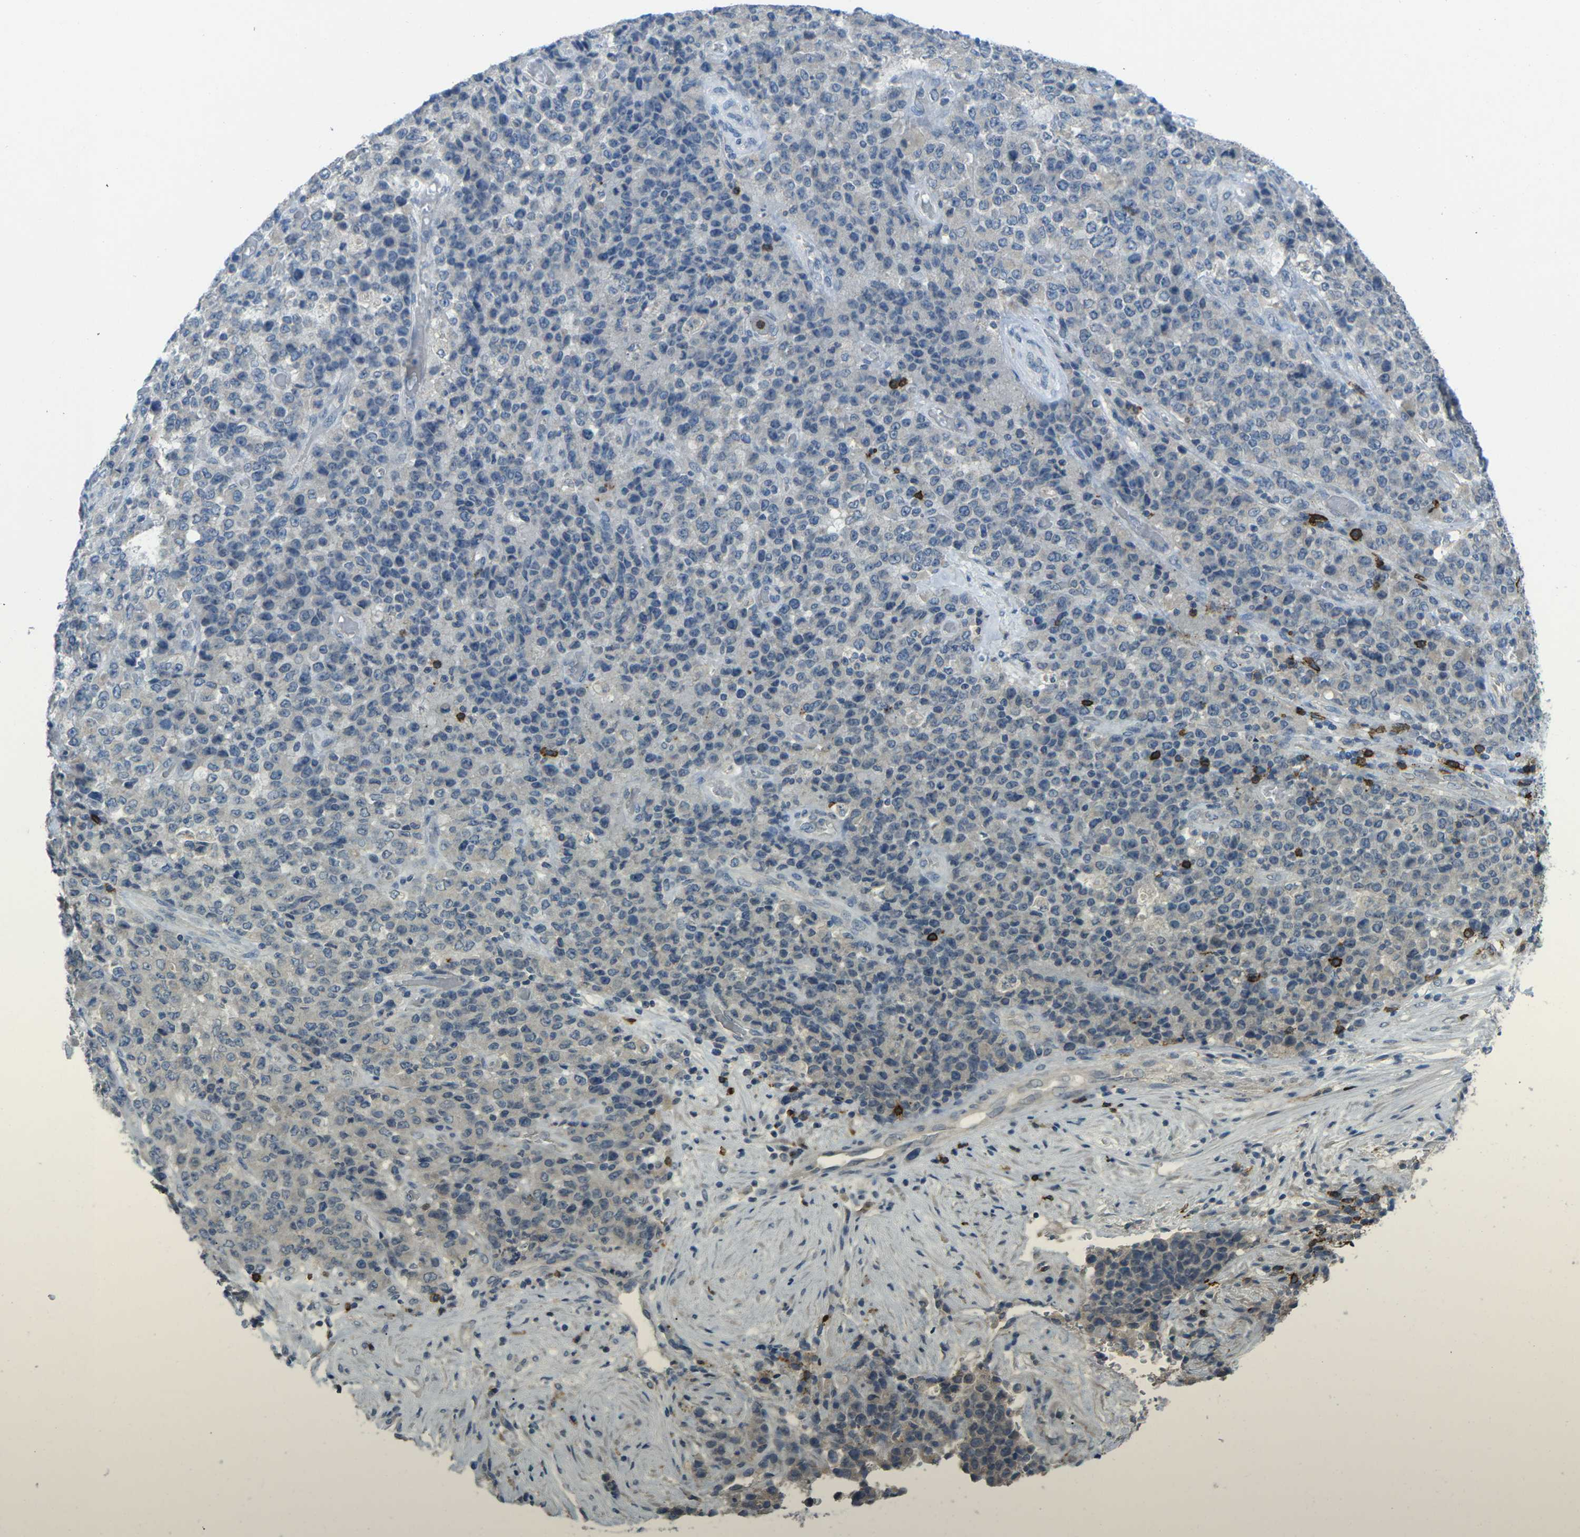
{"staining": {"intensity": "negative", "quantity": "none", "location": "none"}, "tissue": "stomach cancer", "cell_type": "Tumor cells", "image_type": "cancer", "snomed": [{"axis": "morphology", "description": "Adenocarcinoma, NOS"}, {"axis": "topography", "description": "Stomach"}], "caption": "Immunohistochemistry of stomach cancer (adenocarcinoma) demonstrates no expression in tumor cells. The staining was performed using DAB to visualize the protein expression in brown, while the nuclei were stained in blue with hematoxylin (Magnification: 20x).", "gene": "CD19", "patient": {"sex": "female", "age": 73}}